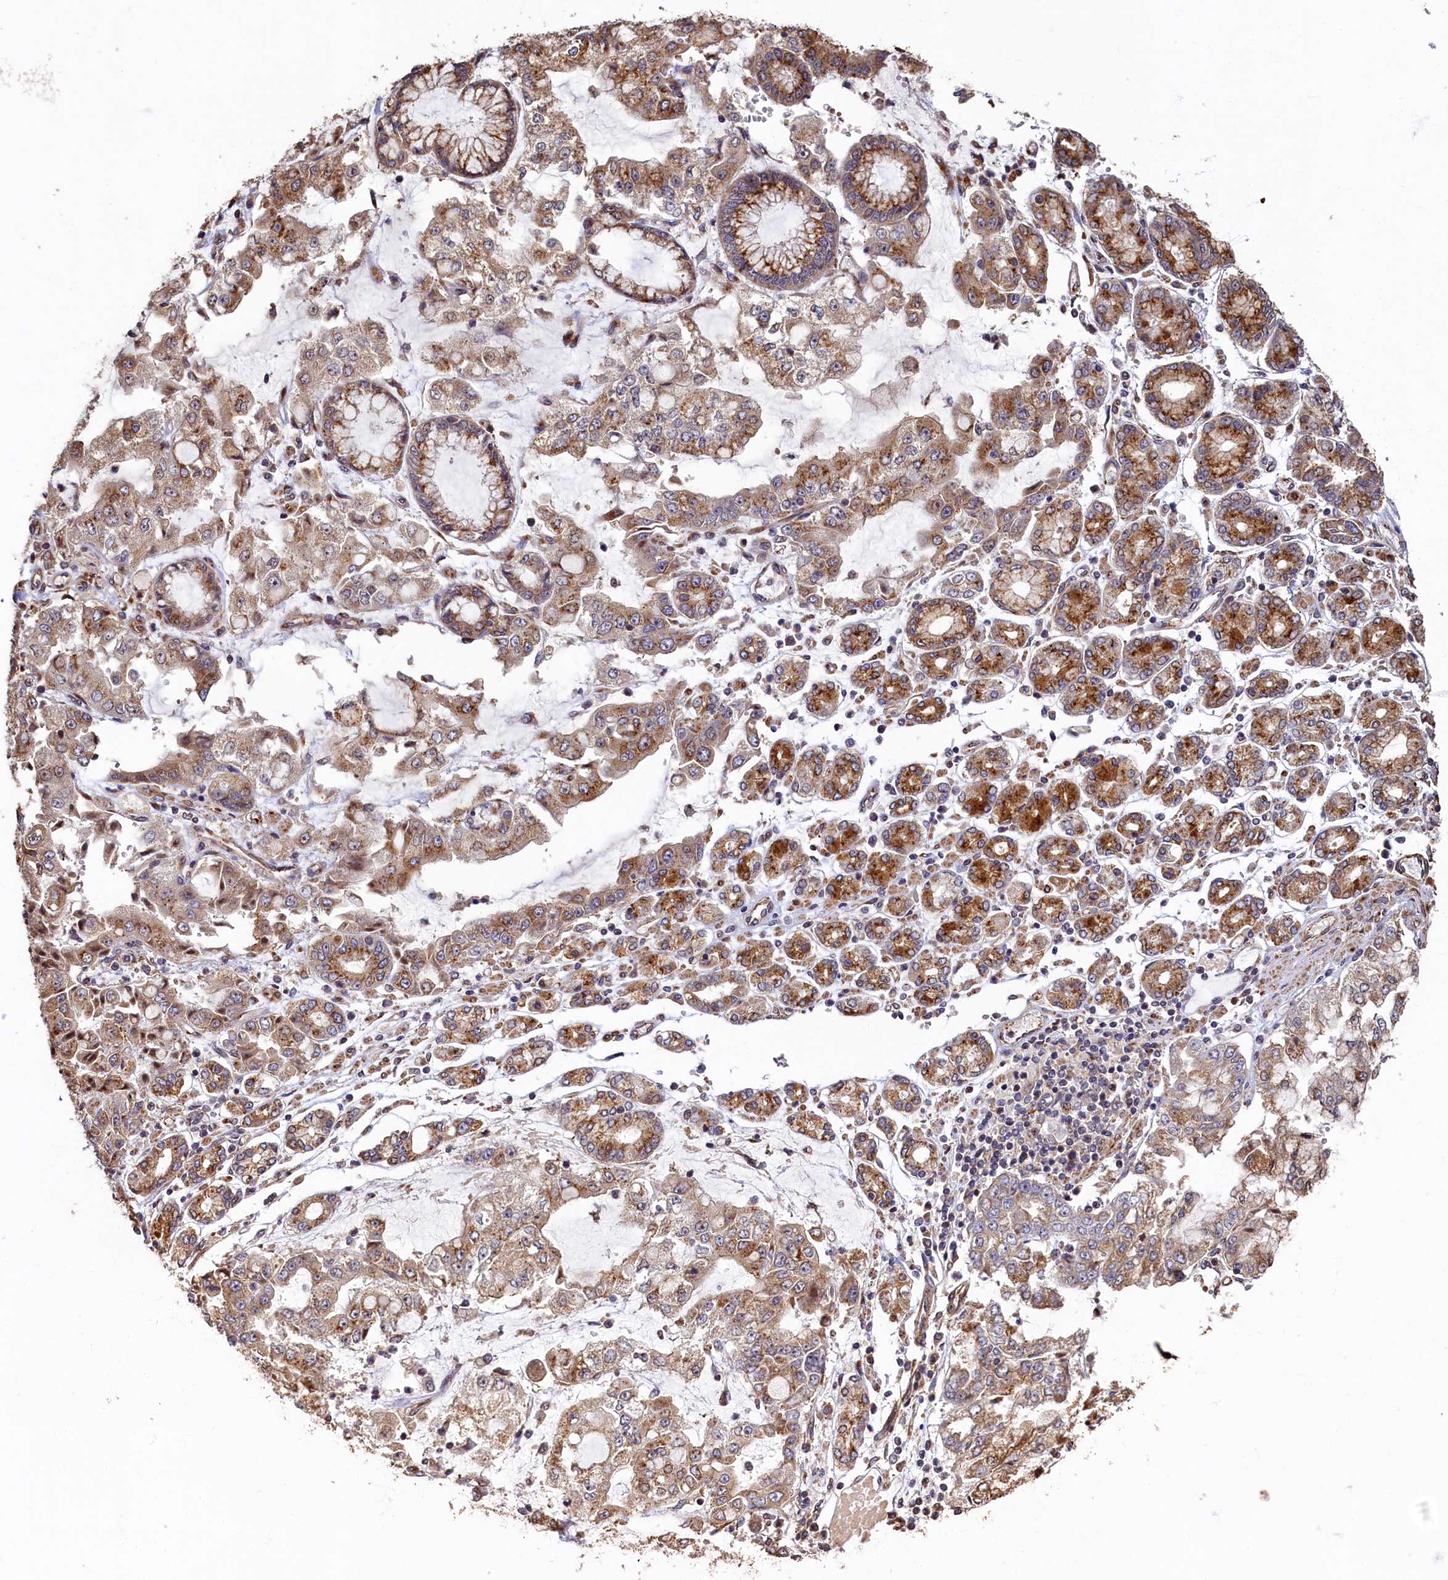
{"staining": {"intensity": "moderate", "quantity": ">75%", "location": "cytoplasmic/membranous"}, "tissue": "stomach cancer", "cell_type": "Tumor cells", "image_type": "cancer", "snomed": [{"axis": "morphology", "description": "Adenocarcinoma, NOS"}, {"axis": "topography", "description": "Stomach"}], "caption": "Immunohistochemistry (IHC) image of neoplastic tissue: stomach adenocarcinoma stained using IHC exhibits medium levels of moderate protein expression localized specifically in the cytoplasmic/membranous of tumor cells, appearing as a cytoplasmic/membranous brown color.", "gene": "TMEM181", "patient": {"sex": "male", "age": 76}}